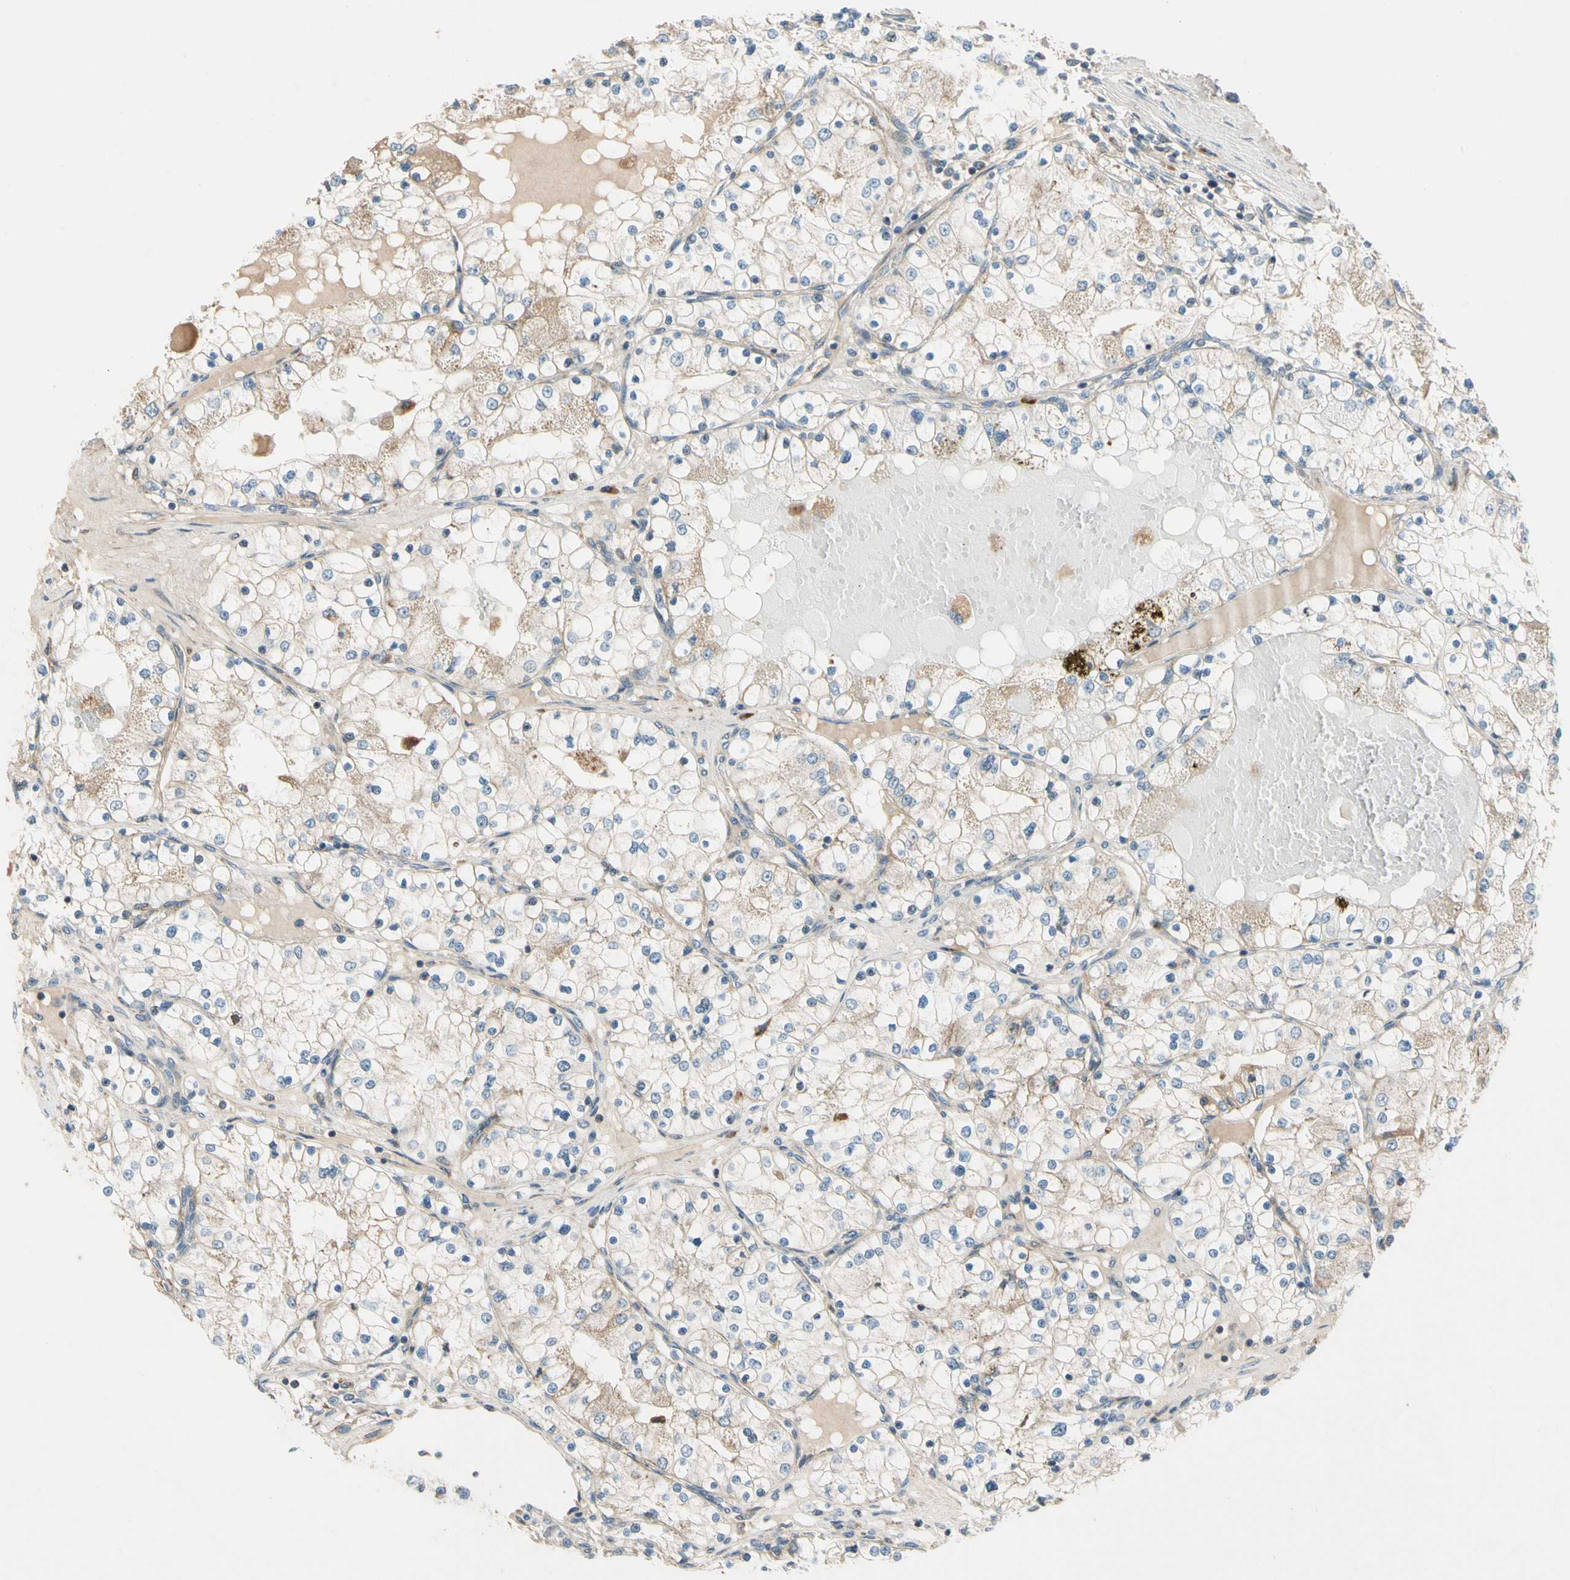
{"staining": {"intensity": "weak", "quantity": "<25%", "location": "cytoplasmic/membranous"}, "tissue": "renal cancer", "cell_type": "Tumor cells", "image_type": "cancer", "snomed": [{"axis": "morphology", "description": "Adenocarcinoma, NOS"}, {"axis": "topography", "description": "Kidney"}], "caption": "Tumor cells are negative for protein expression in human renal adenocarcinoma. The staining was performed using DAB to visualize the protein expression in brown, while the nuclei were stained in blue with hematoxylin (Magnification: 20x).", "gene": "MST1R", "patient": {"sex": "male", "age": 68}}